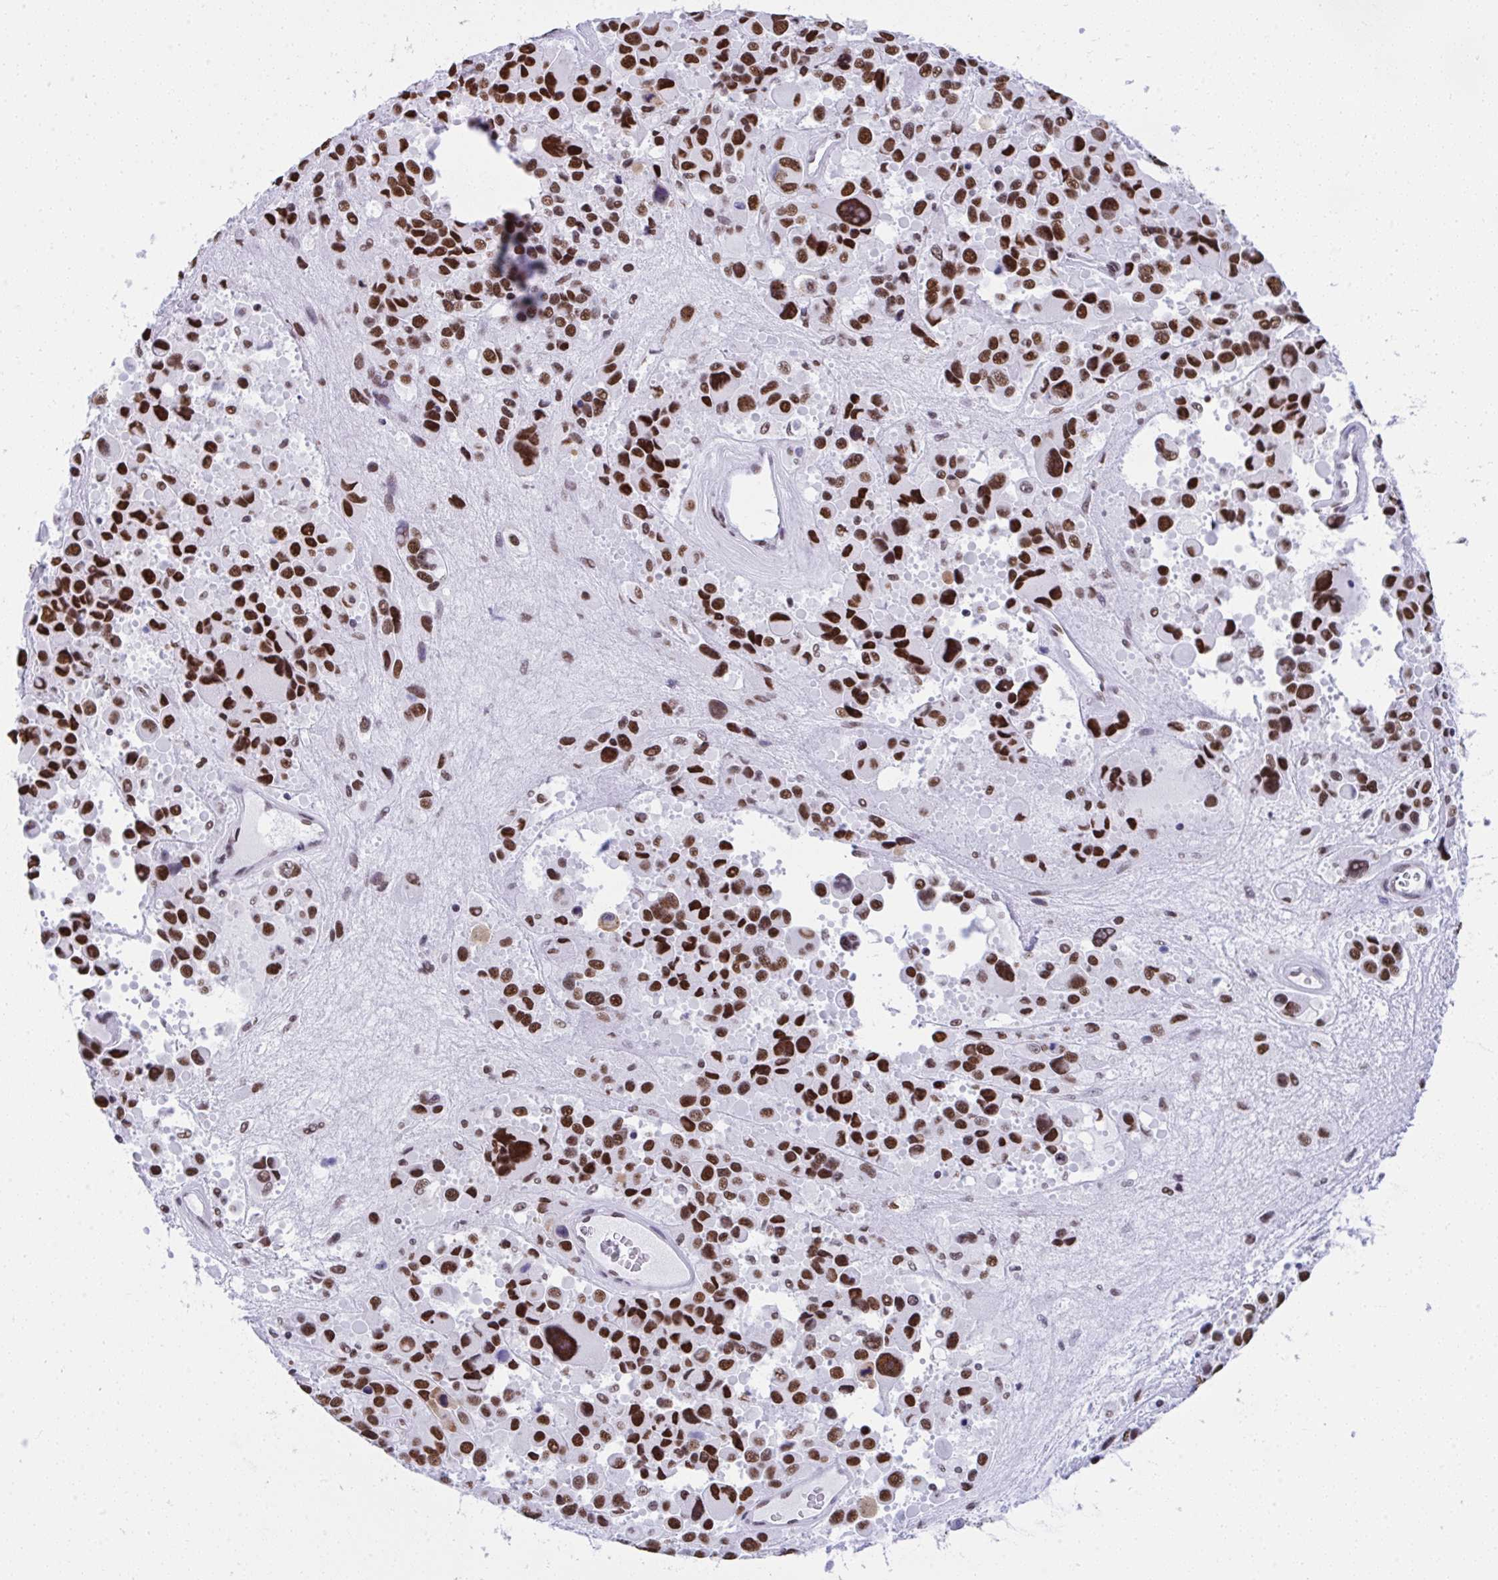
{"staining": {"intensity": "strong", "quantity": ">75%", "location": "nuclear"}, "tissue": "melanoma", "cell_type": "Tumor cells", "image_type": "cancer", "snomed": [{"axis": "morphology", "description": "Malignant melanoma, Metastatic site"}, {"axis": "topography", "description": "Lymph node"}], "caption": "Immunohistochemistry (IHC) histopathology image of neoplastic tissue: human melanoma stained using immunohistochemistry (IHC) shows high levels of strong protein expression localized specifically in the nuclear of tumor cells, appearing as a nuclear brown color.", "gene": "DDX52", "patient": {"sex": "female", "age": 65}}